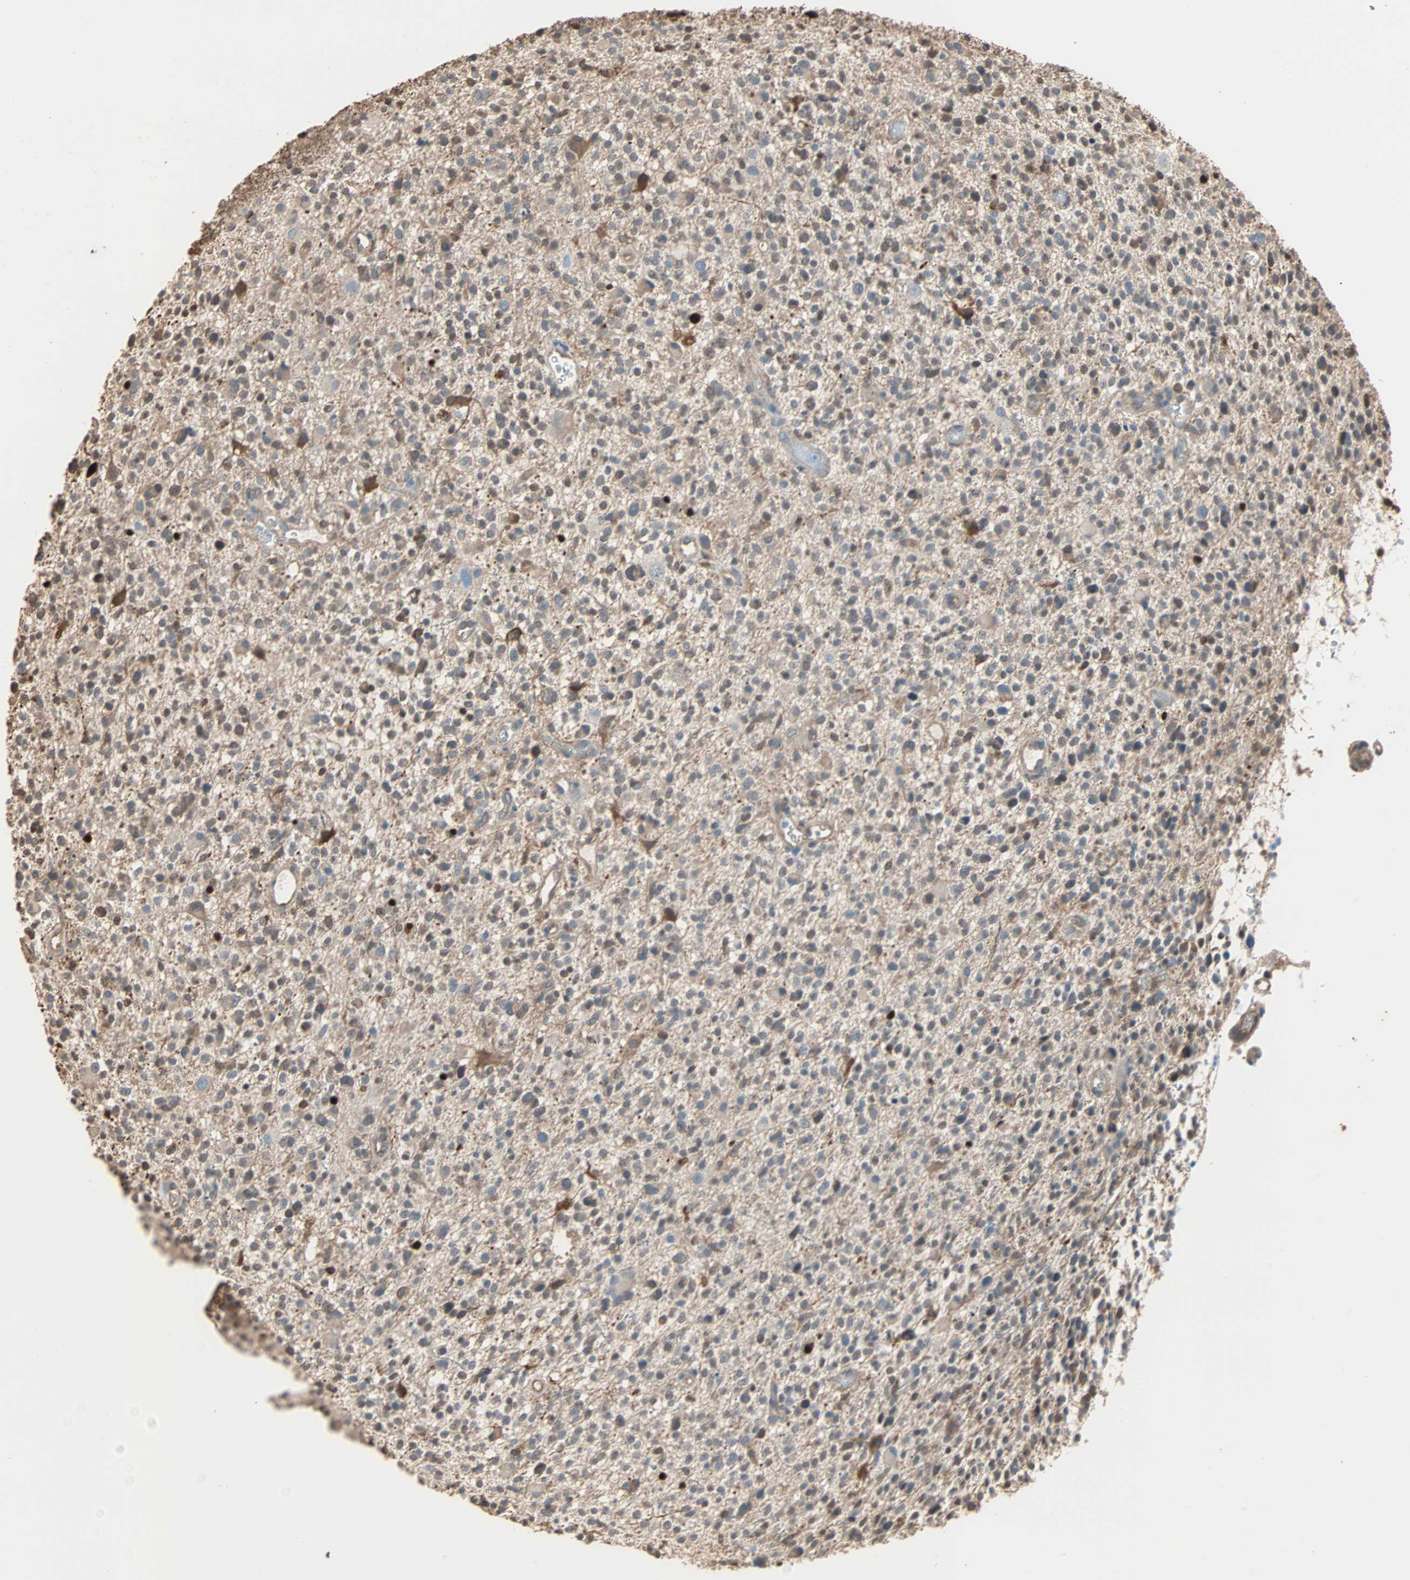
{"staining": {"intensity": "weak", "quantity": "25%-75%", "location": "cytoplasmic/membranous,nuclear"}, "tissue": "glioma", "cell_type": "Tumor cells", "image_type": "cancer", "snomed": [{"axis": "morphology", "description": "Glioma, malignant, High grade"}, {"axis": "topography", "description": "Brain"}], "caption": "IHC (DAB (3,3'-diaminobenzidine)) staining of glioma exhibits weak cytoplasmic/membranous and nuclear protein staining in approximately 25%-75% of tumor cells.", "gene": "PRDX1", "patient": {"sex": "male", "age": 48}}